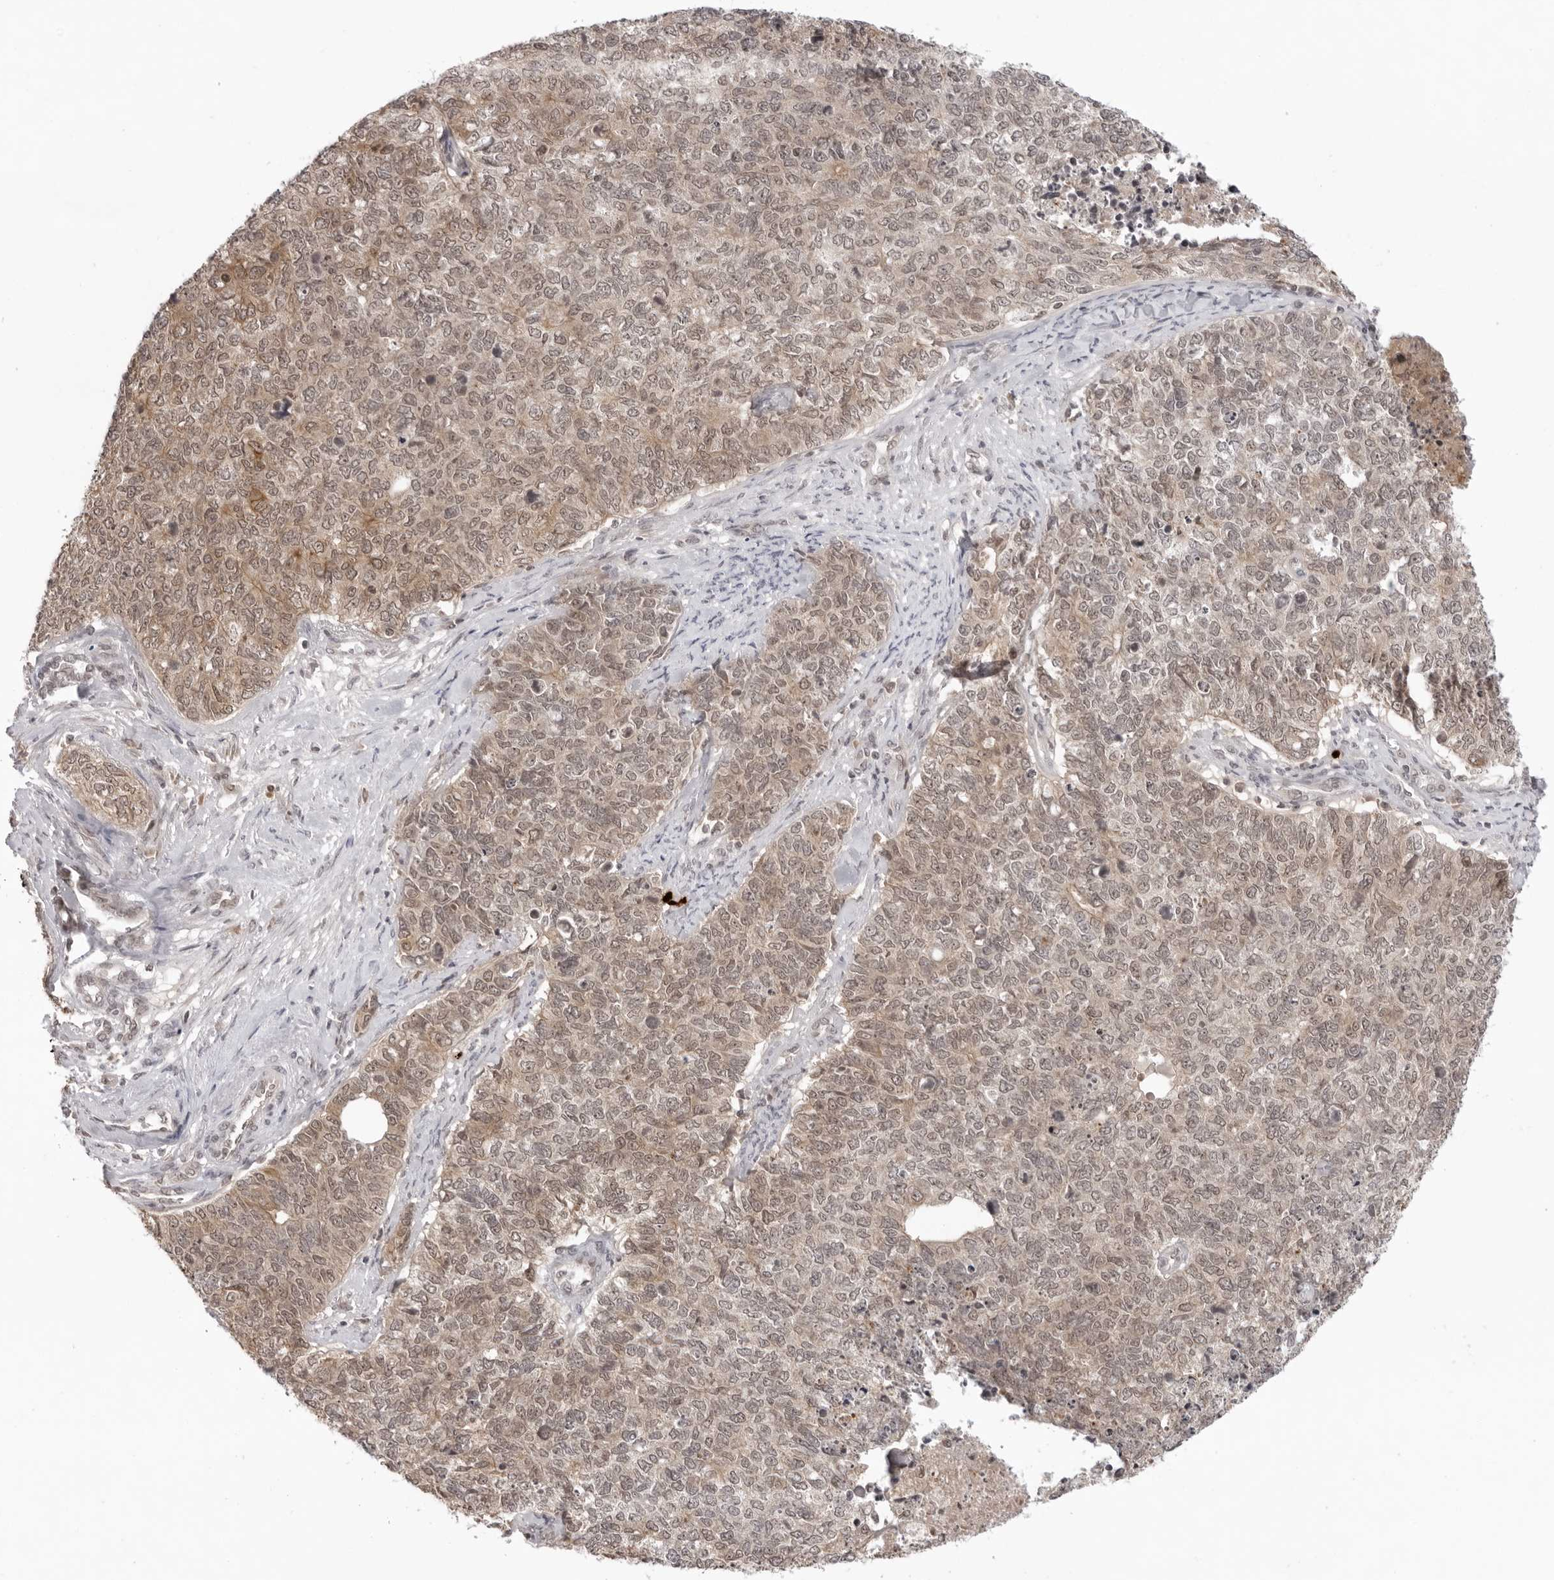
{"staining": {"intensity": "weak", "quantity": ">75%", "location": "cytoplasmic/membranous,nuclear"}, "tissue": "cervical cancer", "cell_type": "Tumor cells", "image_type": "cancer", "snomed": [{"axis": "morphology", "description": "Squamous cell carcinoma, NOS"}, {"axis": "topography", "description": "Cervix"}], "caption": "Cervical squamous cell carcinoma stained for a protein (brown) demonstrates weak cytoplasmic/membranous and nuclear positive positivity in approximately >75% of tumor cells.", "gene": "EXOSC10", "patient": {"sex": "female", "age": 63}}